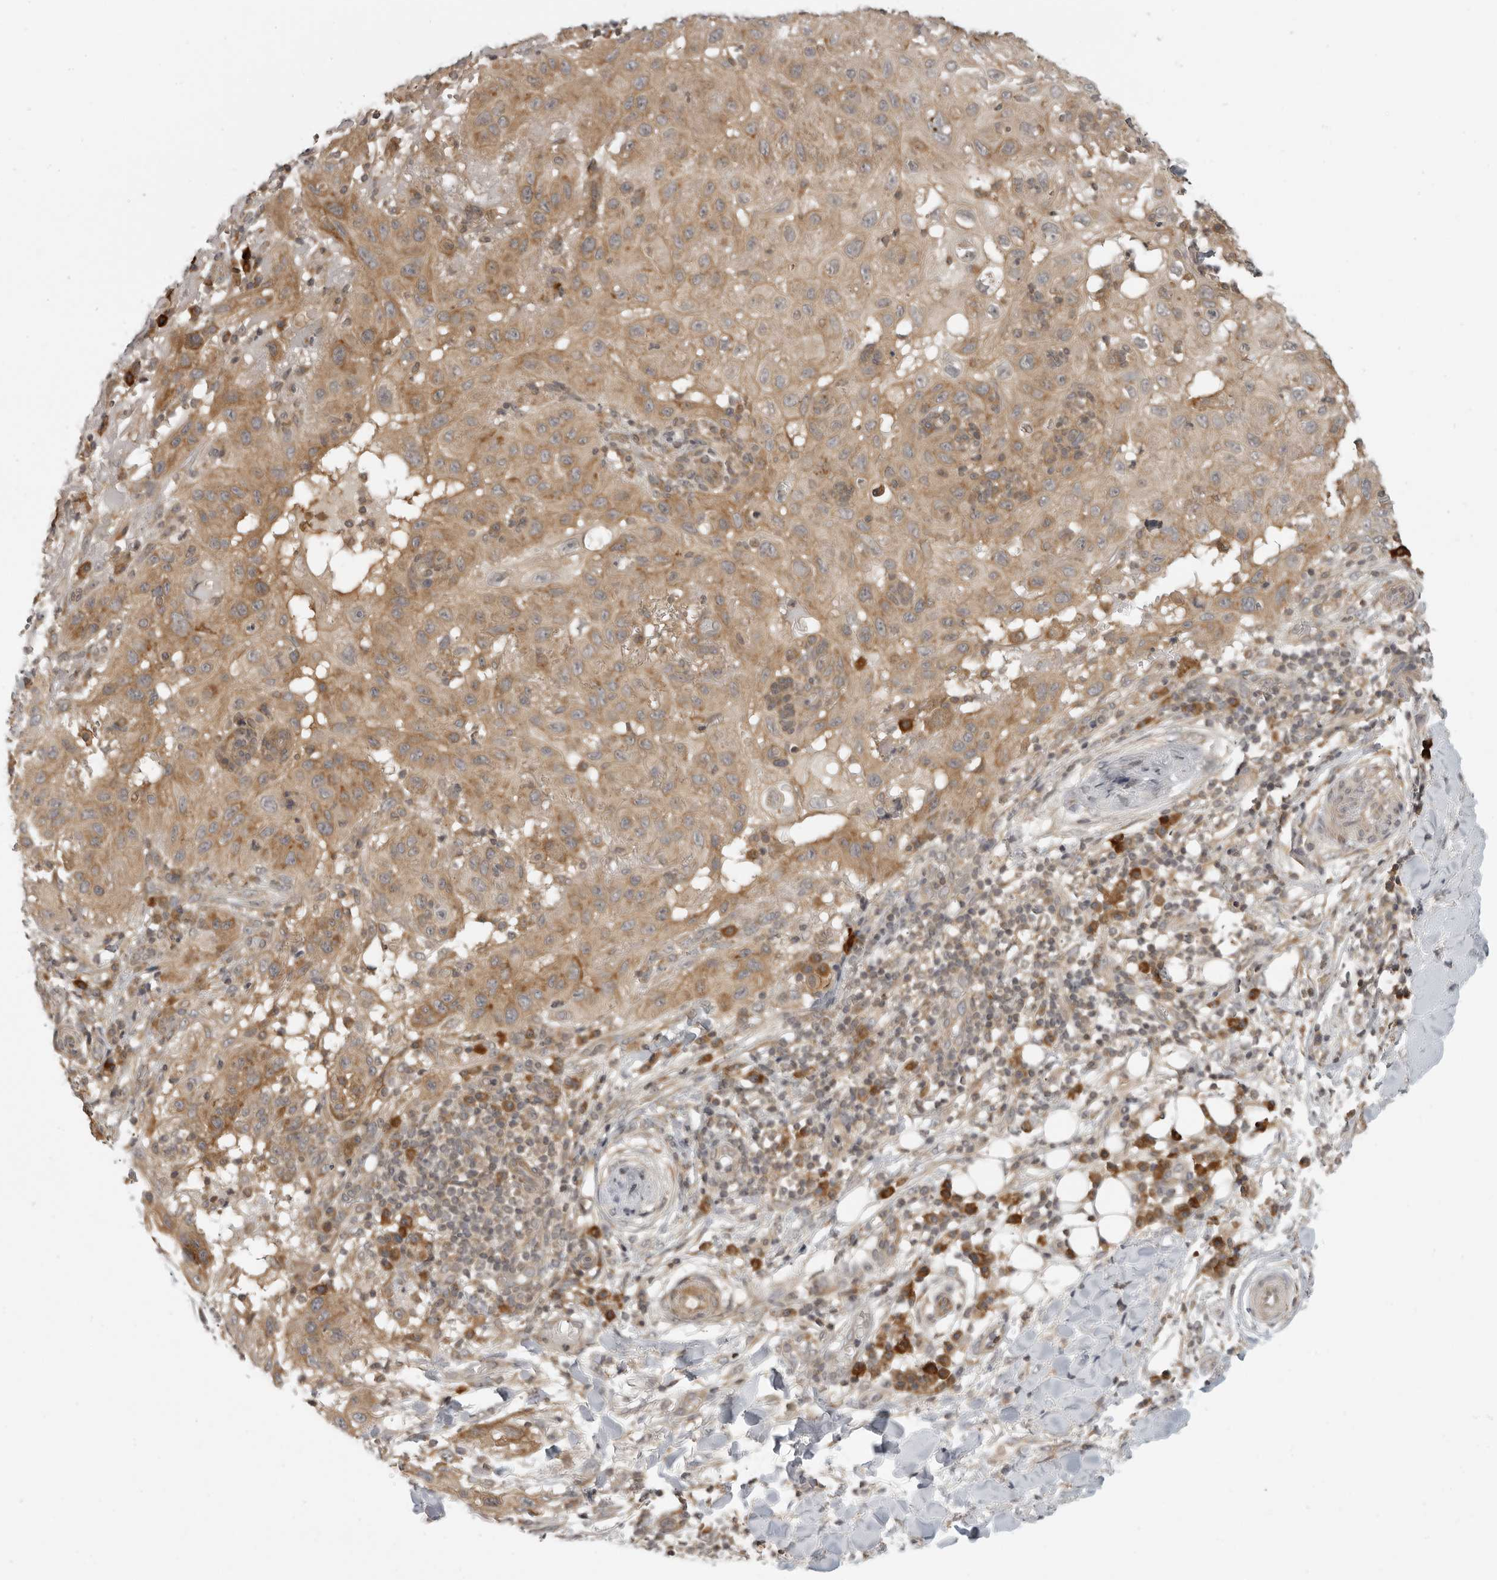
{"staining": {"intensity": "moderate", "quantity": ">75%", "location": "cytoplasmic/membranous"}, "tissue": "skin cancer", "cell_type": "Tumor cells", "image_type": "cancer", "snomed": [{"axis": "morphology", "description": "Normal tissue, NOS"}, {"axis": "morphology", "description": "Squamous cell carcinoma, NOS"}, {"axis": "topography", "description": "Skin"}], "caption": "A brown stain shows moderate cytoplasmic/membranous staining of a protein in human skin cancer (squamous cell carcinoma) tumor cells. The staining was performed using DAB (3,3'-diaminobenzidine) to visualize the protein expression in brown, while the nuclei were stained in blue with hematoxylin (Magnification: 20x).", "gene": "PRRC2A", "patient": {"sex": "female", "age": 96}}